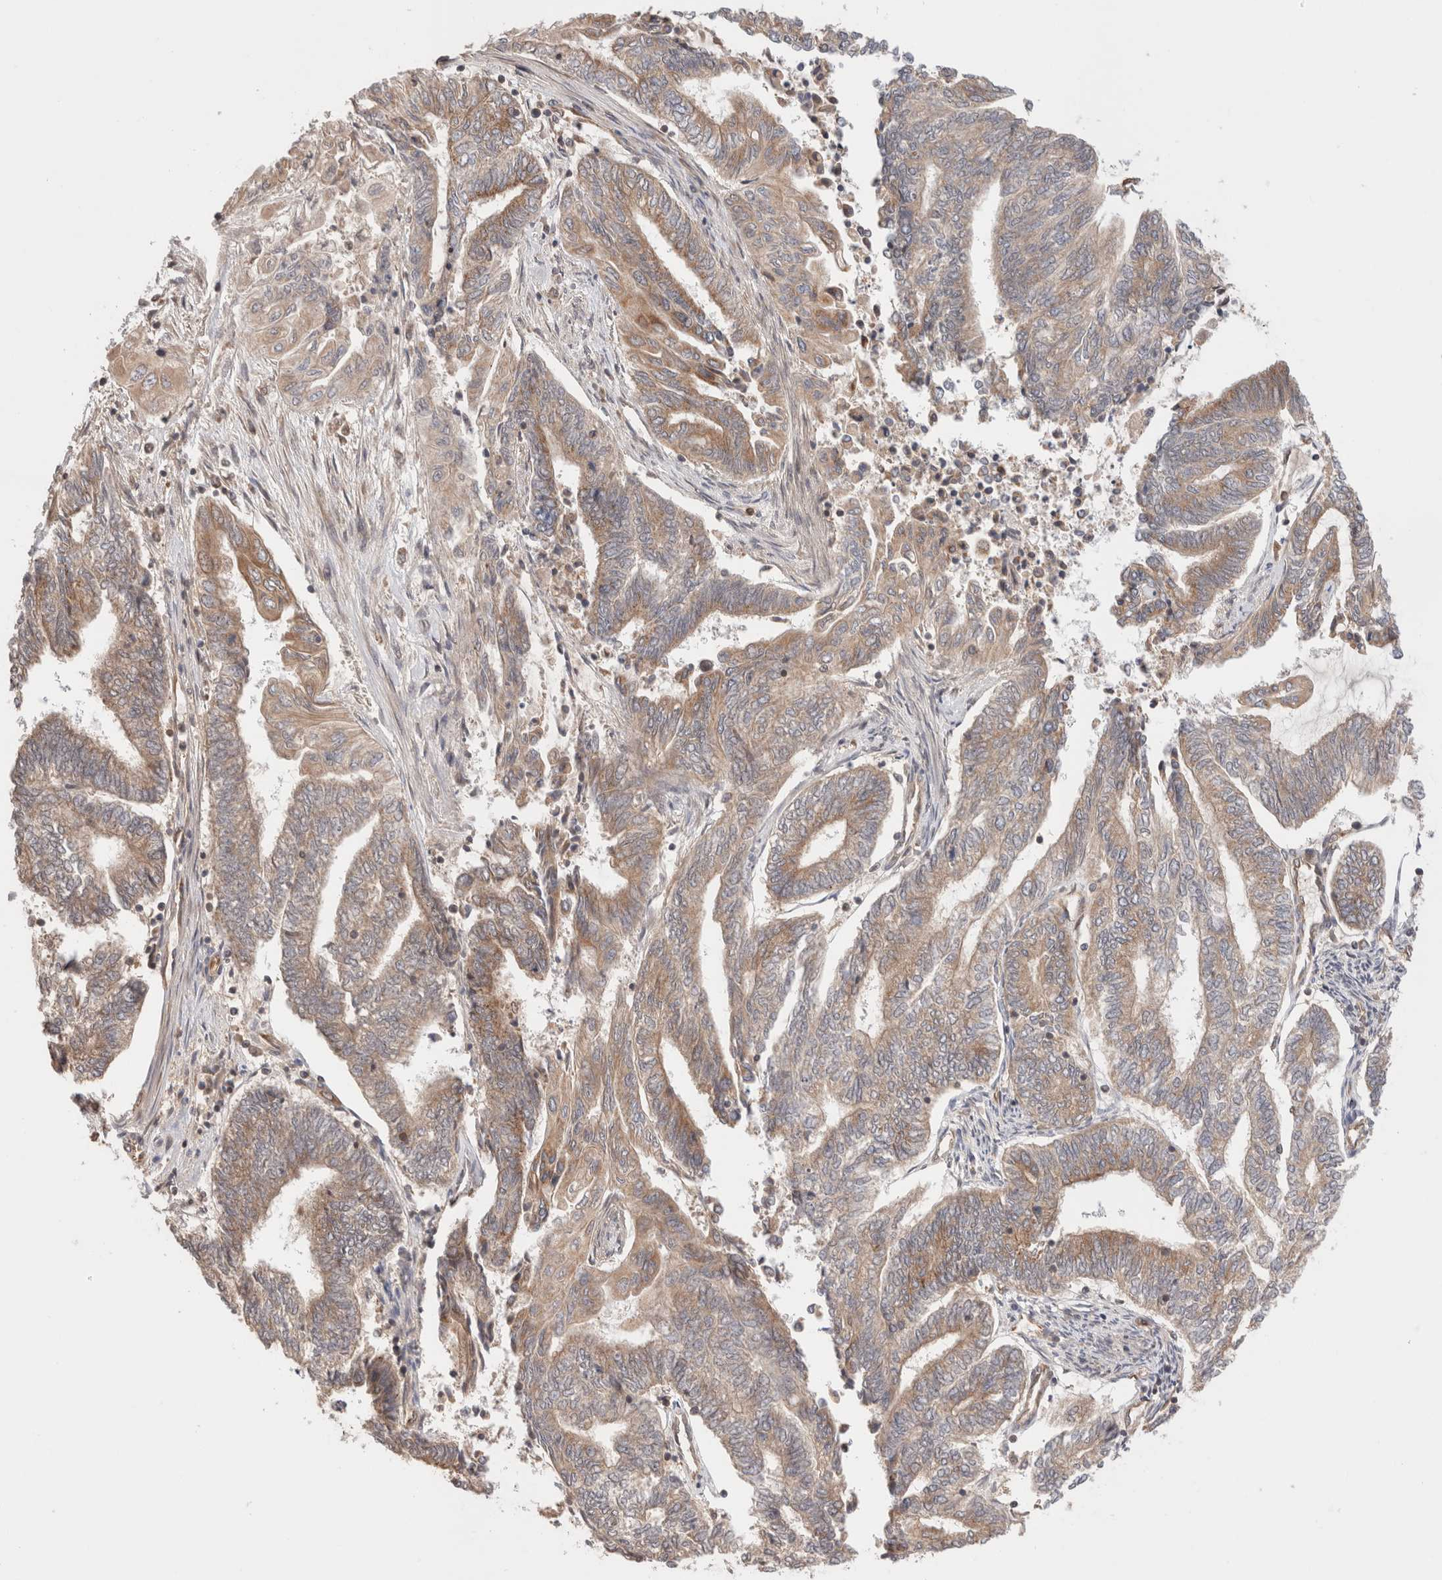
{"staining": {"intensity": "moderate", "quantity": ">75%", "location": "cytoplasmic/membranous"}, "tissue": "endometrial cancer", "cell_type": "Tumor cells", "image_type": "cancer", "snomed": [{"axis": "morphology", "description": "Adenocarcinoma, NOS"}, {"axis": "topography", "description": "Uterus"}, {"axis": "topography", "description": "Endometrium"}], "caption": "Protein staining of endometrial cancer (adenocarcinoma) tissue shows moderate cytoplasmic/membranous staining in about >75% of tumor cells.", "gene": "SIKE1", "patient": {"sex": "female", "age": 70}}